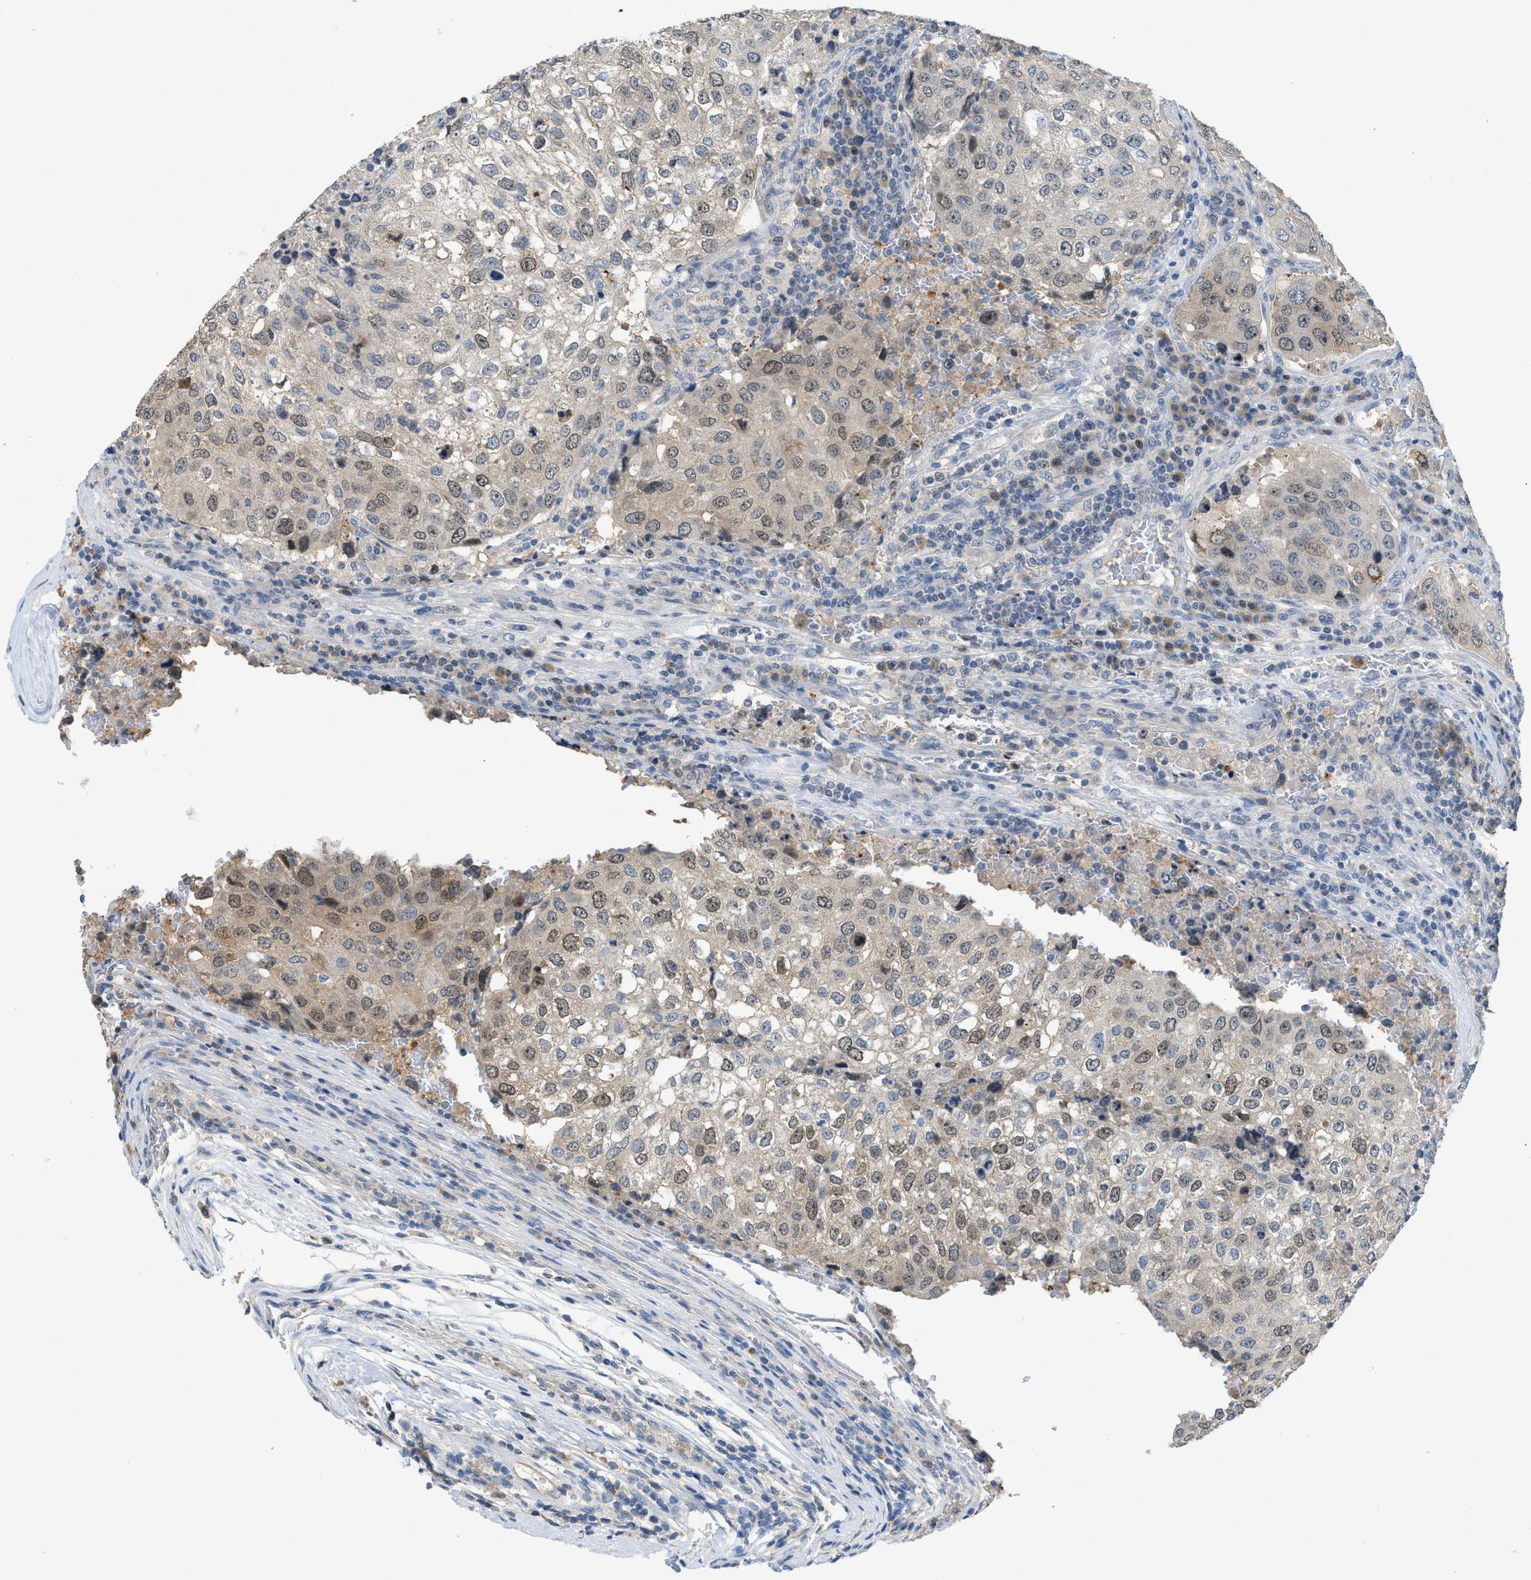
{"staining": {"intensity": "moderate", "quantity": "25%-75%", "location": "nuclear"}, "tissue": "urothelial cancer", "cell_type": "Tumor cells", "image_type": "cancer", "snomed": [{"axis": "morphology", "description": "Urothelial carcinoma, High grade"}, {"axis": "topography", "description": "Lymph node"}, {"axis": "topography", "description": "Urinary bladder"}], "caption": "Moderate nuclear staining is identified in approximately 25%-75% of tumor cells in urothelial cancer.", "gene": "MIS18A", "patient": {"sex": "male", "age": 51}}